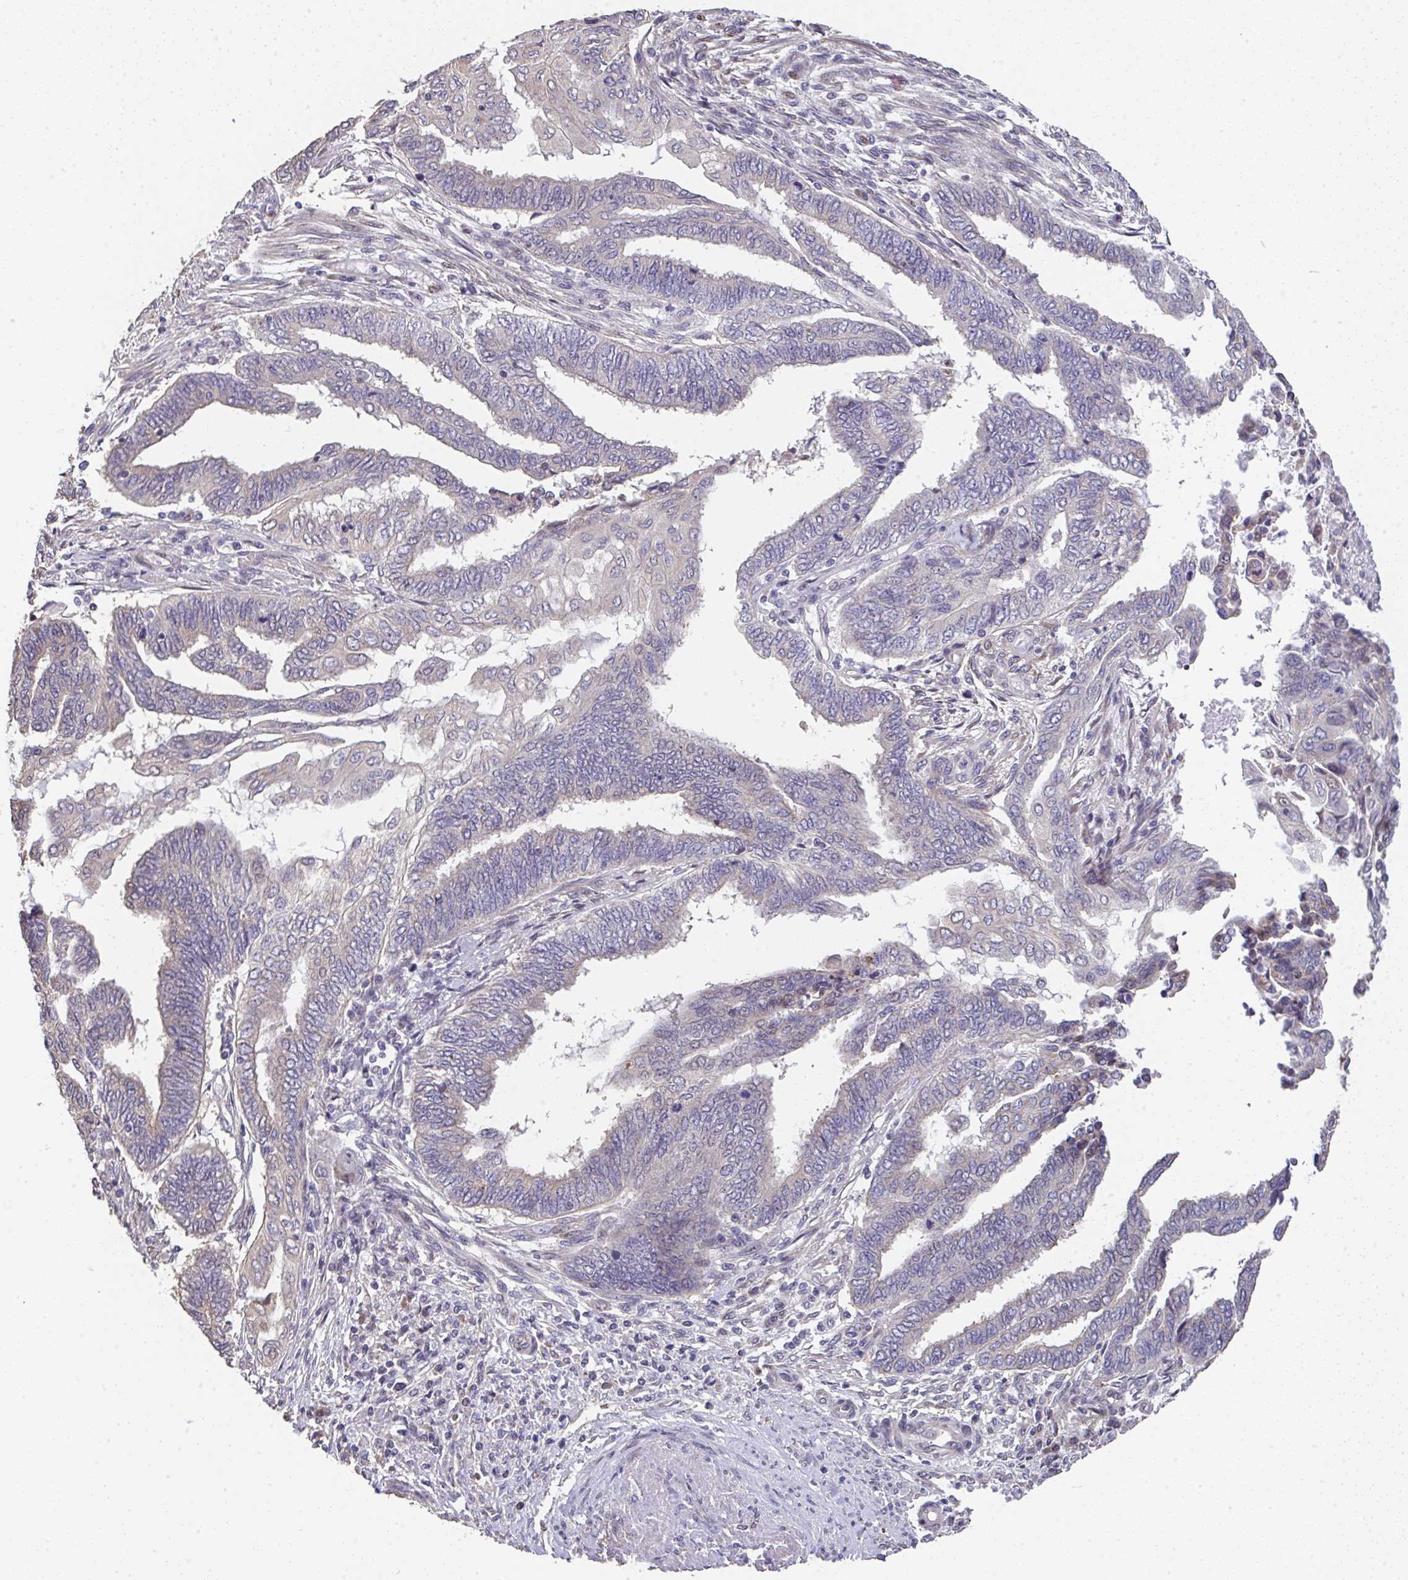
{"staining": {"intensity": "negative", "quantity": "none", "location": "none"}, "tissue": "endometrial cancer", "cell_type": "Tumor cells", "image_type": "cancer", "snomed": [{"axis": "morphology", "description": "Adenocarcinoma, NOS"}, {"axis": "topography", "description": "Uterus"}, {"axis": "topography", "description": "Endometrium"}], "caption": "Adenocarcinoma (endometrial) was stained to show a protein in brown. There is no significant staining in tumor cells. (Immunohistochemistry (ihc), brightfield microscopy, high magnification).", "gene": "RUNDC3B", "patient": {"sex": "female", "age": 70}}